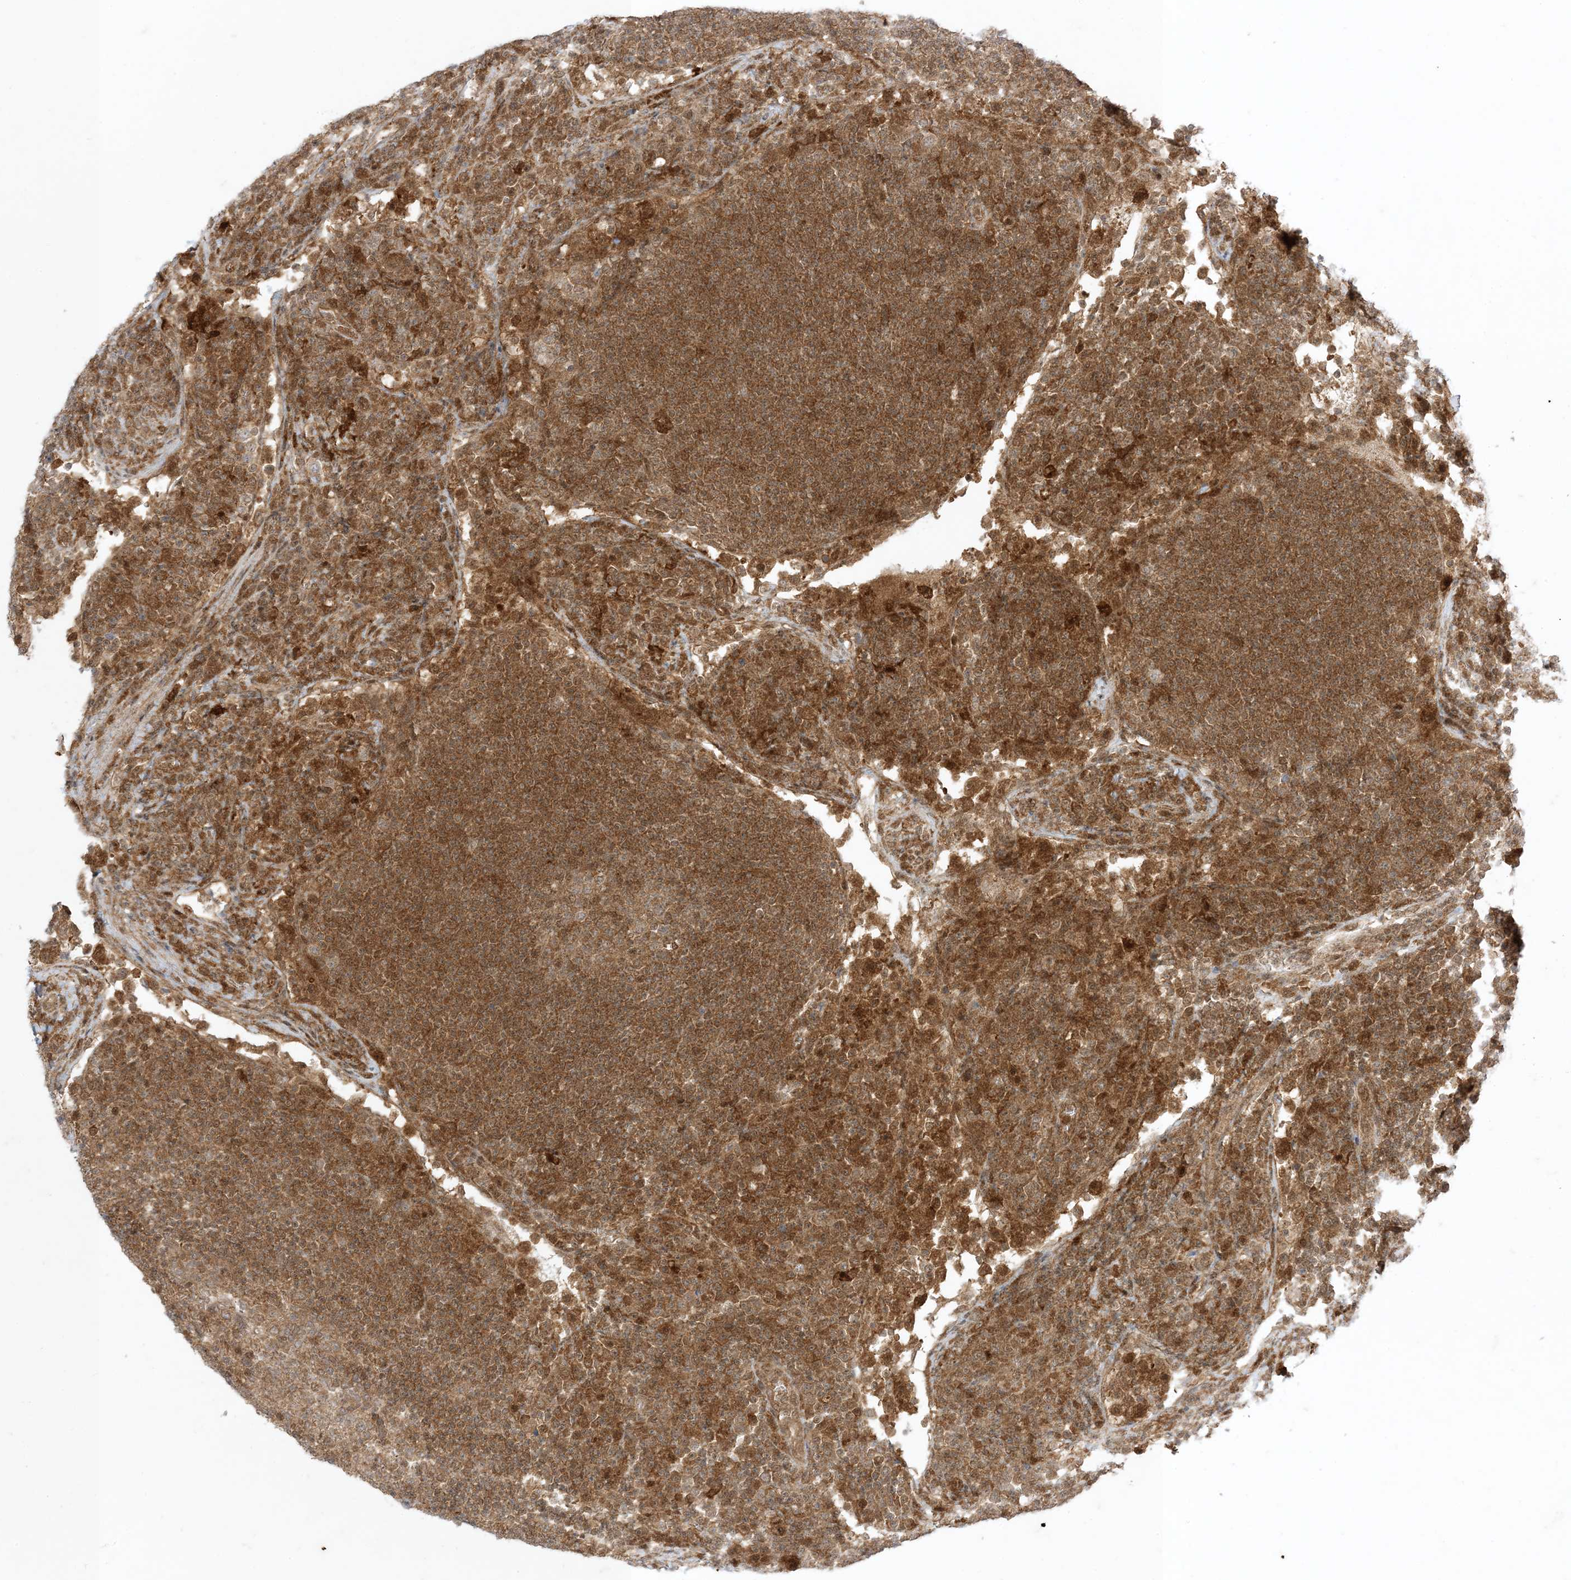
{"staining": {"intensity": "moderate", "quantity": "25%-75%", "location": "cytoplasmic/membranous"}, "tissue": "lymph node", "cell_type": "Germinal center cells", "image_type": "normal", "snomed": [{"axis": "morphology", "description": "Normal tissue, NOS"}, {"axis": "topography", "description": "Lymph node"}], "caption": "Immunohistochemical staining of normal human lymph node displays medium levels of moderate cytoplasmic/membranous expression in about 25%-75% of germinal center cells. Using DAB (3,3'-diaminobenzidine) (brown) and hematoxylin (blue) stains, captured at high magnification using brightfield microscopy.", "gene": "PTPA", "patient": {"sex": "female", "age": 53}}